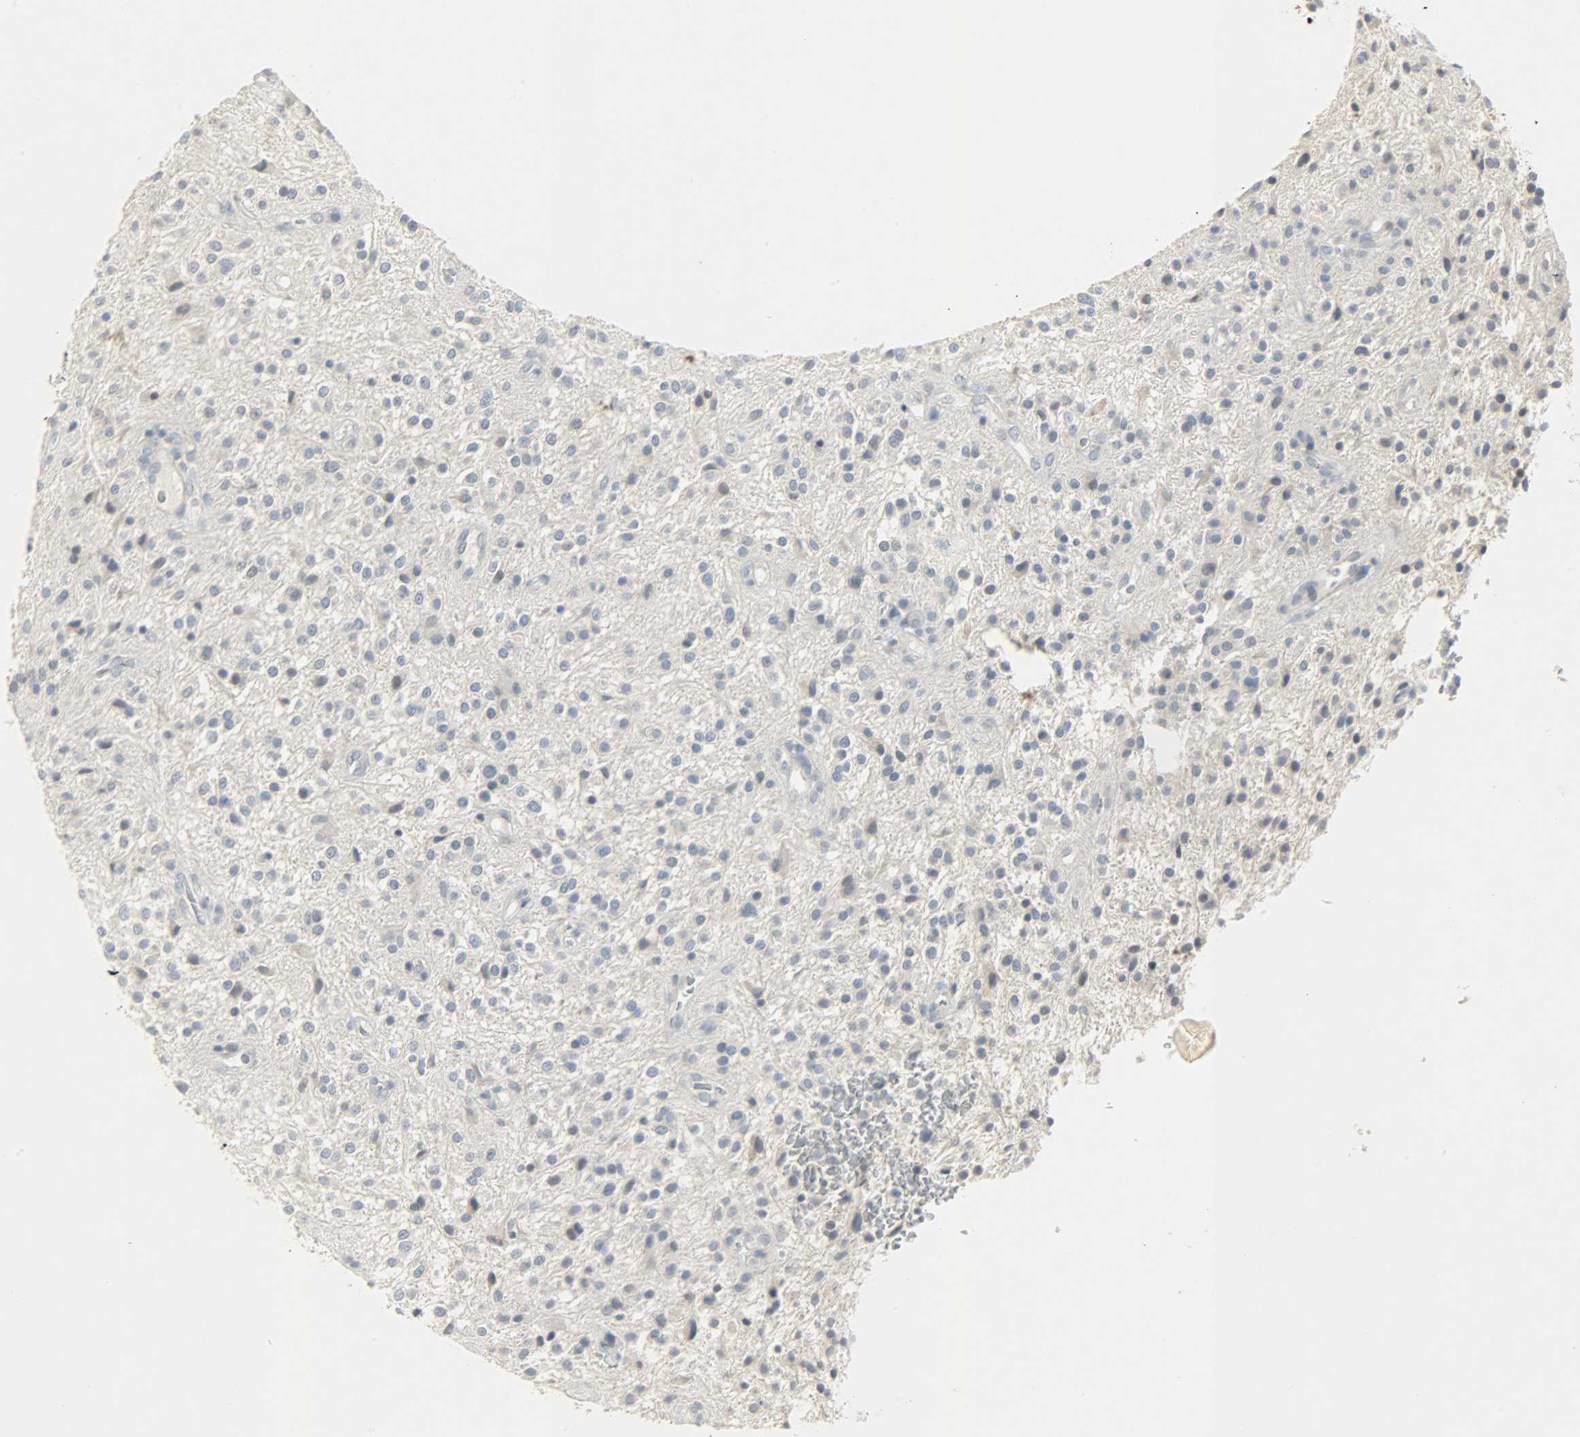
{"staining": {"intensity": "negative", "quantity": "none", "location": "none"}, "tissue": "glioma", "cell_type": "Tumor cells", "image_type": "cancer", "snomed": [{"axis": "morphology", "description": "Glioma, malignant, NOS"}, {"axis": "topography", "description": "Cerebellum"}], "caption": "Micrograph shows no significant protein expression in tumor cells of malignant glioma.", "gene": "CAMK4", "patient": {"sex": "female", "age": 10}}